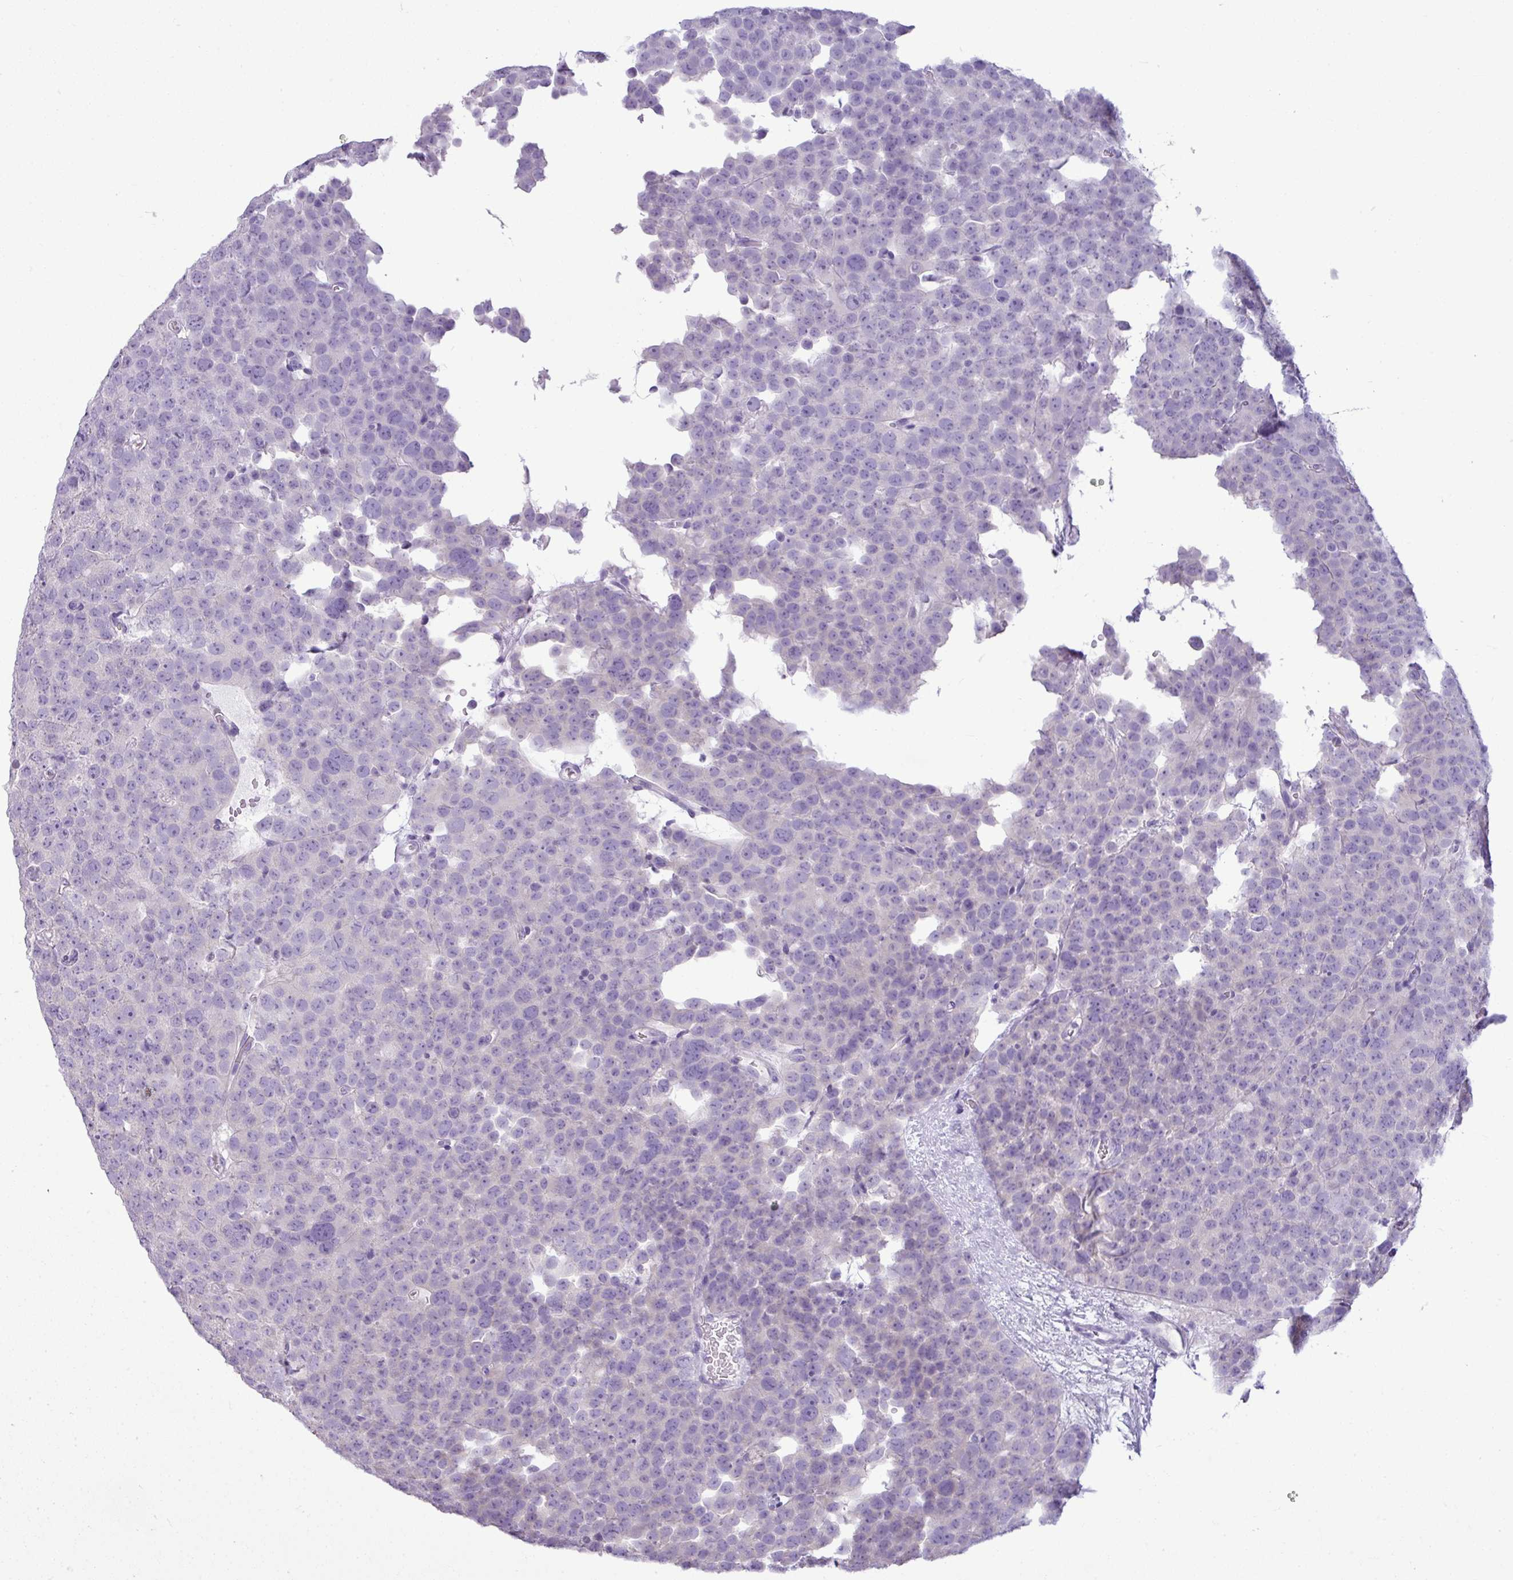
{"staining": {"intensity": "negative", "quantity": "none", "location": "none"}, "tissue": "testis cancer", "cell_type": "Tumor cells", "image_type": "cancer", "snomed": [{"axis": "morphology", "description": "Seminoma, NOS"}, {"axis": "topography", "description": "Testis"}], "caption": "Immunohistochemistry image of neoplastic tissue: human testis cancer (seminoma) stained with DAB exhibits no significant protein staining in tumor cells. The staining was performed using DAB to visualize the protein expression in brown, while the nuclei were stained in blue with hematoxylin (Magnification: 20x).", "gene": "STAT5A", "patient": {"sex": "male", "age": 71}}